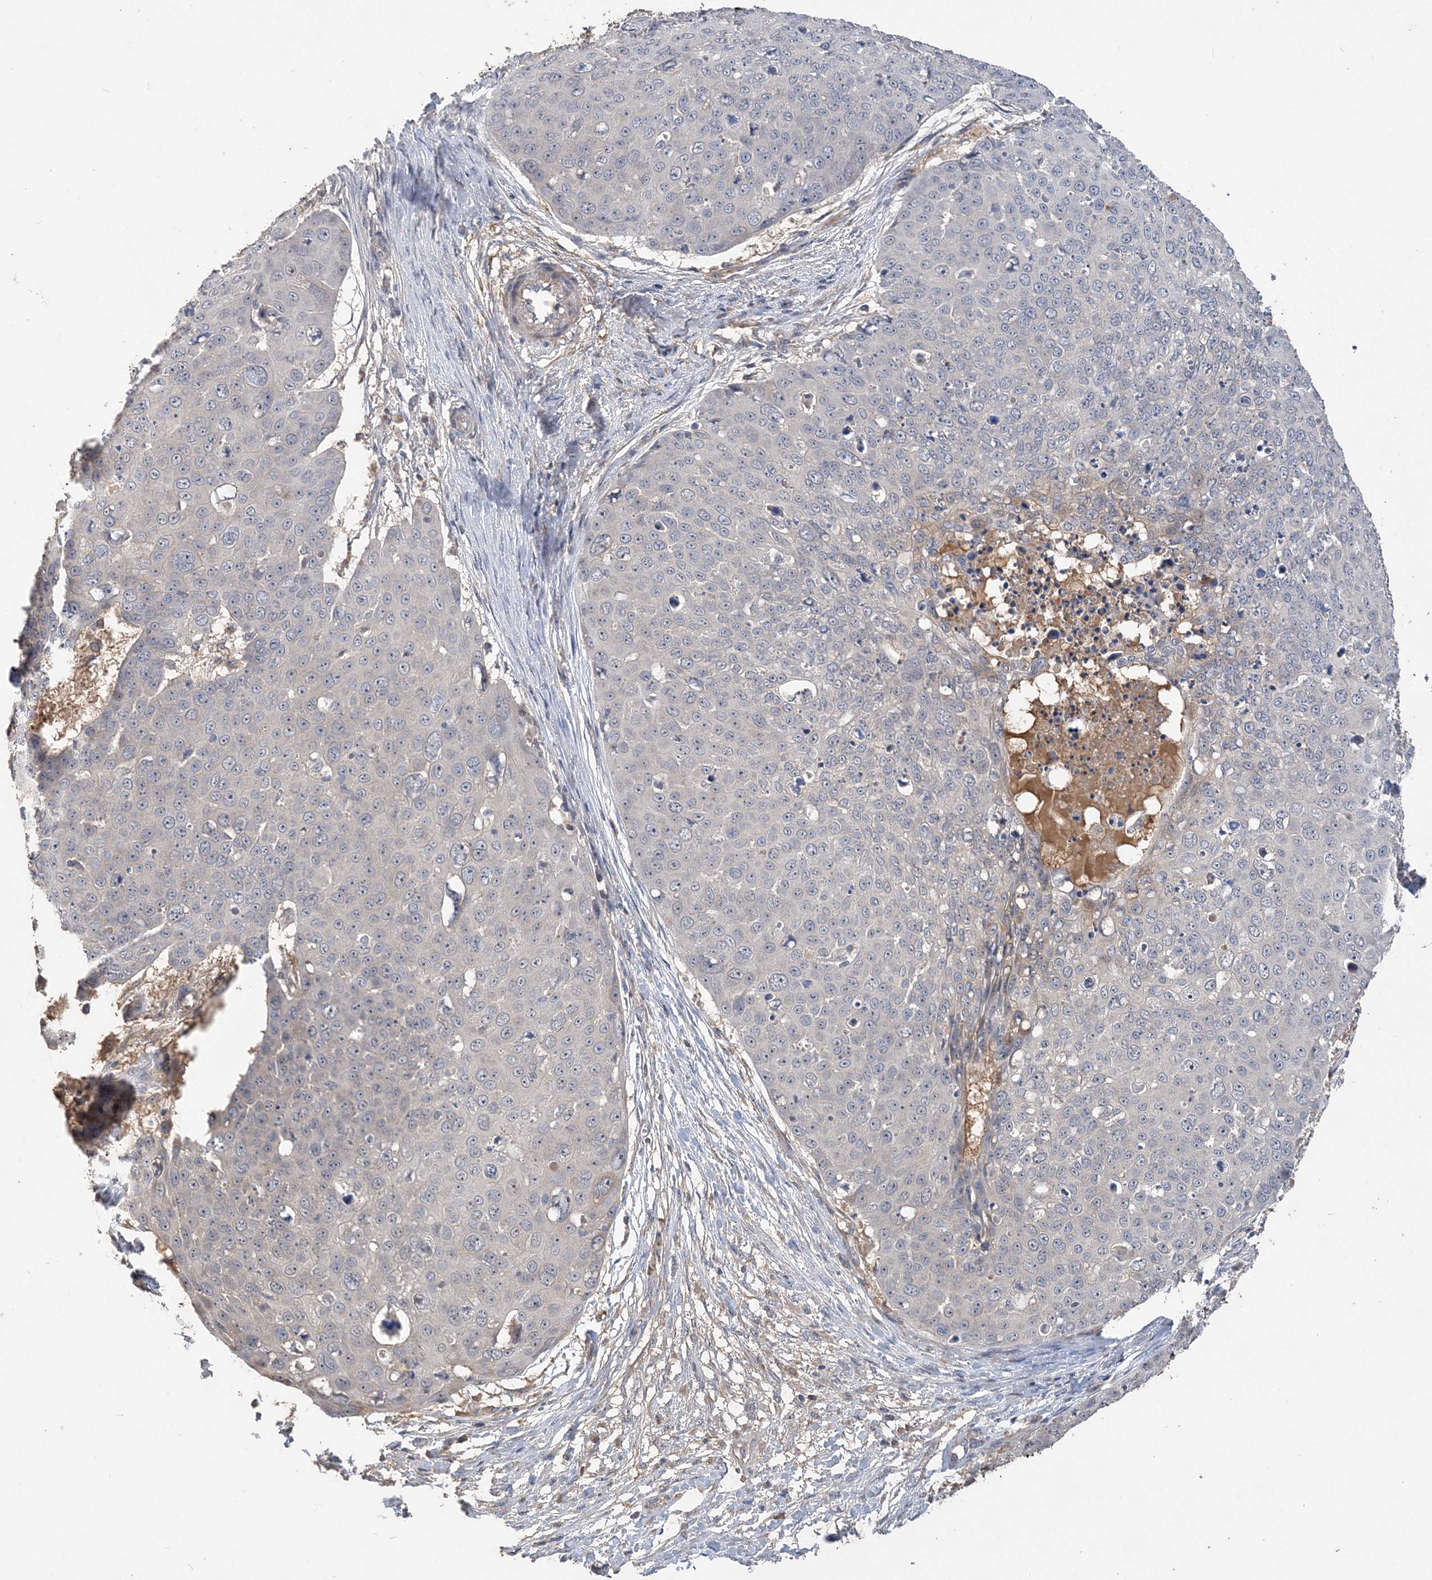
{"staining": {"intensity": "negative", "quantity": "none", "location": "none"}, "tissue": "skin cancer", "cell_type": "Tumor cells", "image_type": "cancer", "snomed": [{"axis": "morphology", "description": "Squamous cell carcinoma, NOS"}, {"axis": "topography", "description": "Skin"}], "caption": "The IHC histopathology image has no significant expression in tumor cells of skin cancer tissue. Brightfield microscopy of immunohistochemistry (IHC) stained with DAB (brown) and hematoxylin (blue), captured at high magnification.", "gene": "GRINA", "patient": {"sex": "male", "age": 71}}